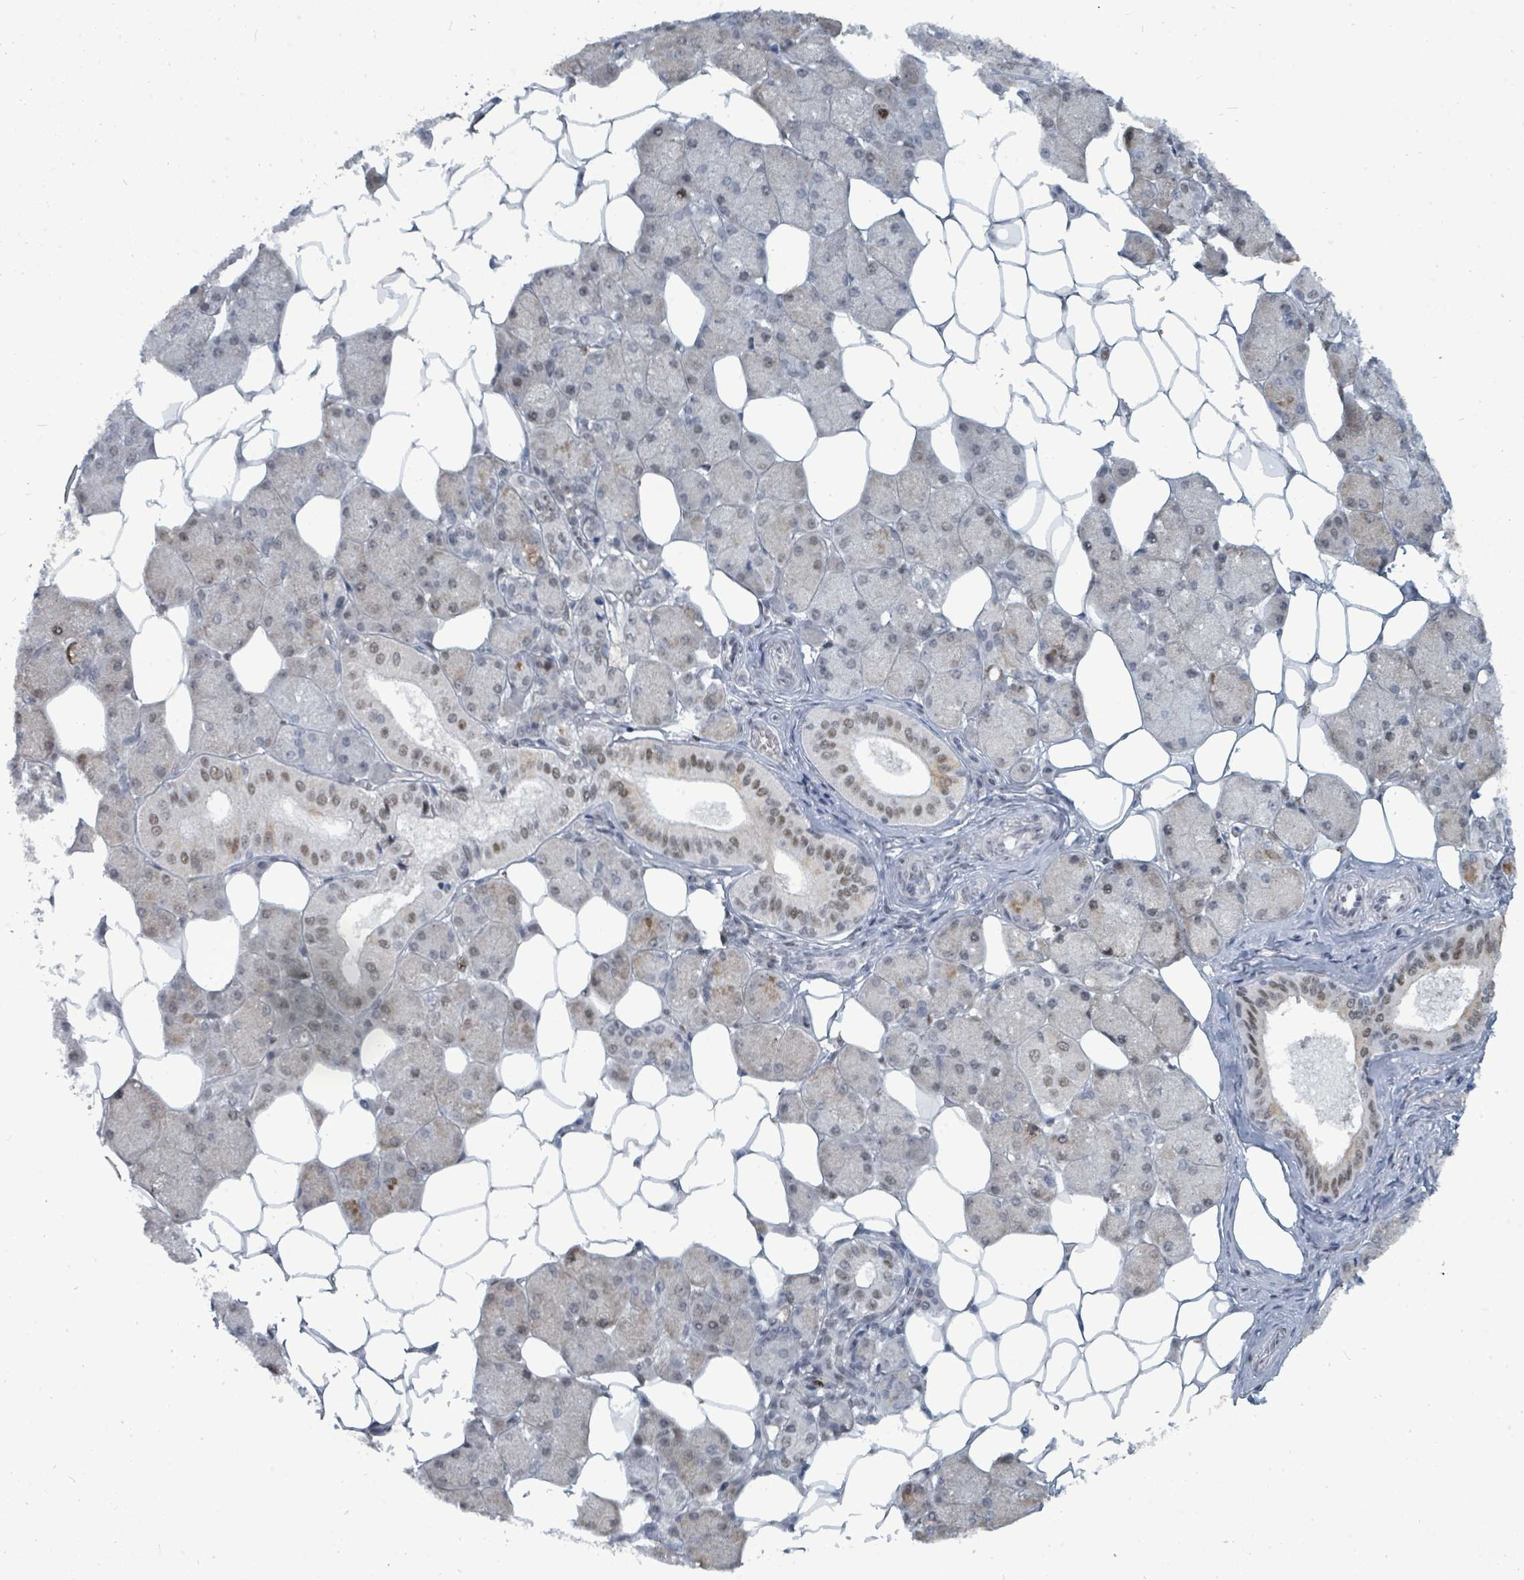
{"staining": {"intensity": "strong", "quantity": "25%-75%", "location": "nuclear"}, "tissue": "salivary gland", "cell_type": "Glandular cells", "image_type": "normal", "snomed": [{"axis": "morphology", "description": "Squamous cell carcinoma, NOS"}, {"axis": "topography", "description": "Skin"}, {"axis": "topography", "description": "Head-Neck"}], "caption": "High-power microscopy captured an IHC photomicrograph of normal salivary gland, revealing strong nuclear staining in about 25%-75% of glandular cells. (Stains: DAB (3,3'-diaminobenzidine) in brown, nuclei in blue, Microscopy: brightfield microscopy at high magnification).", "gene": "UCK1", "patient": {"sex": "male", "age": 80}}